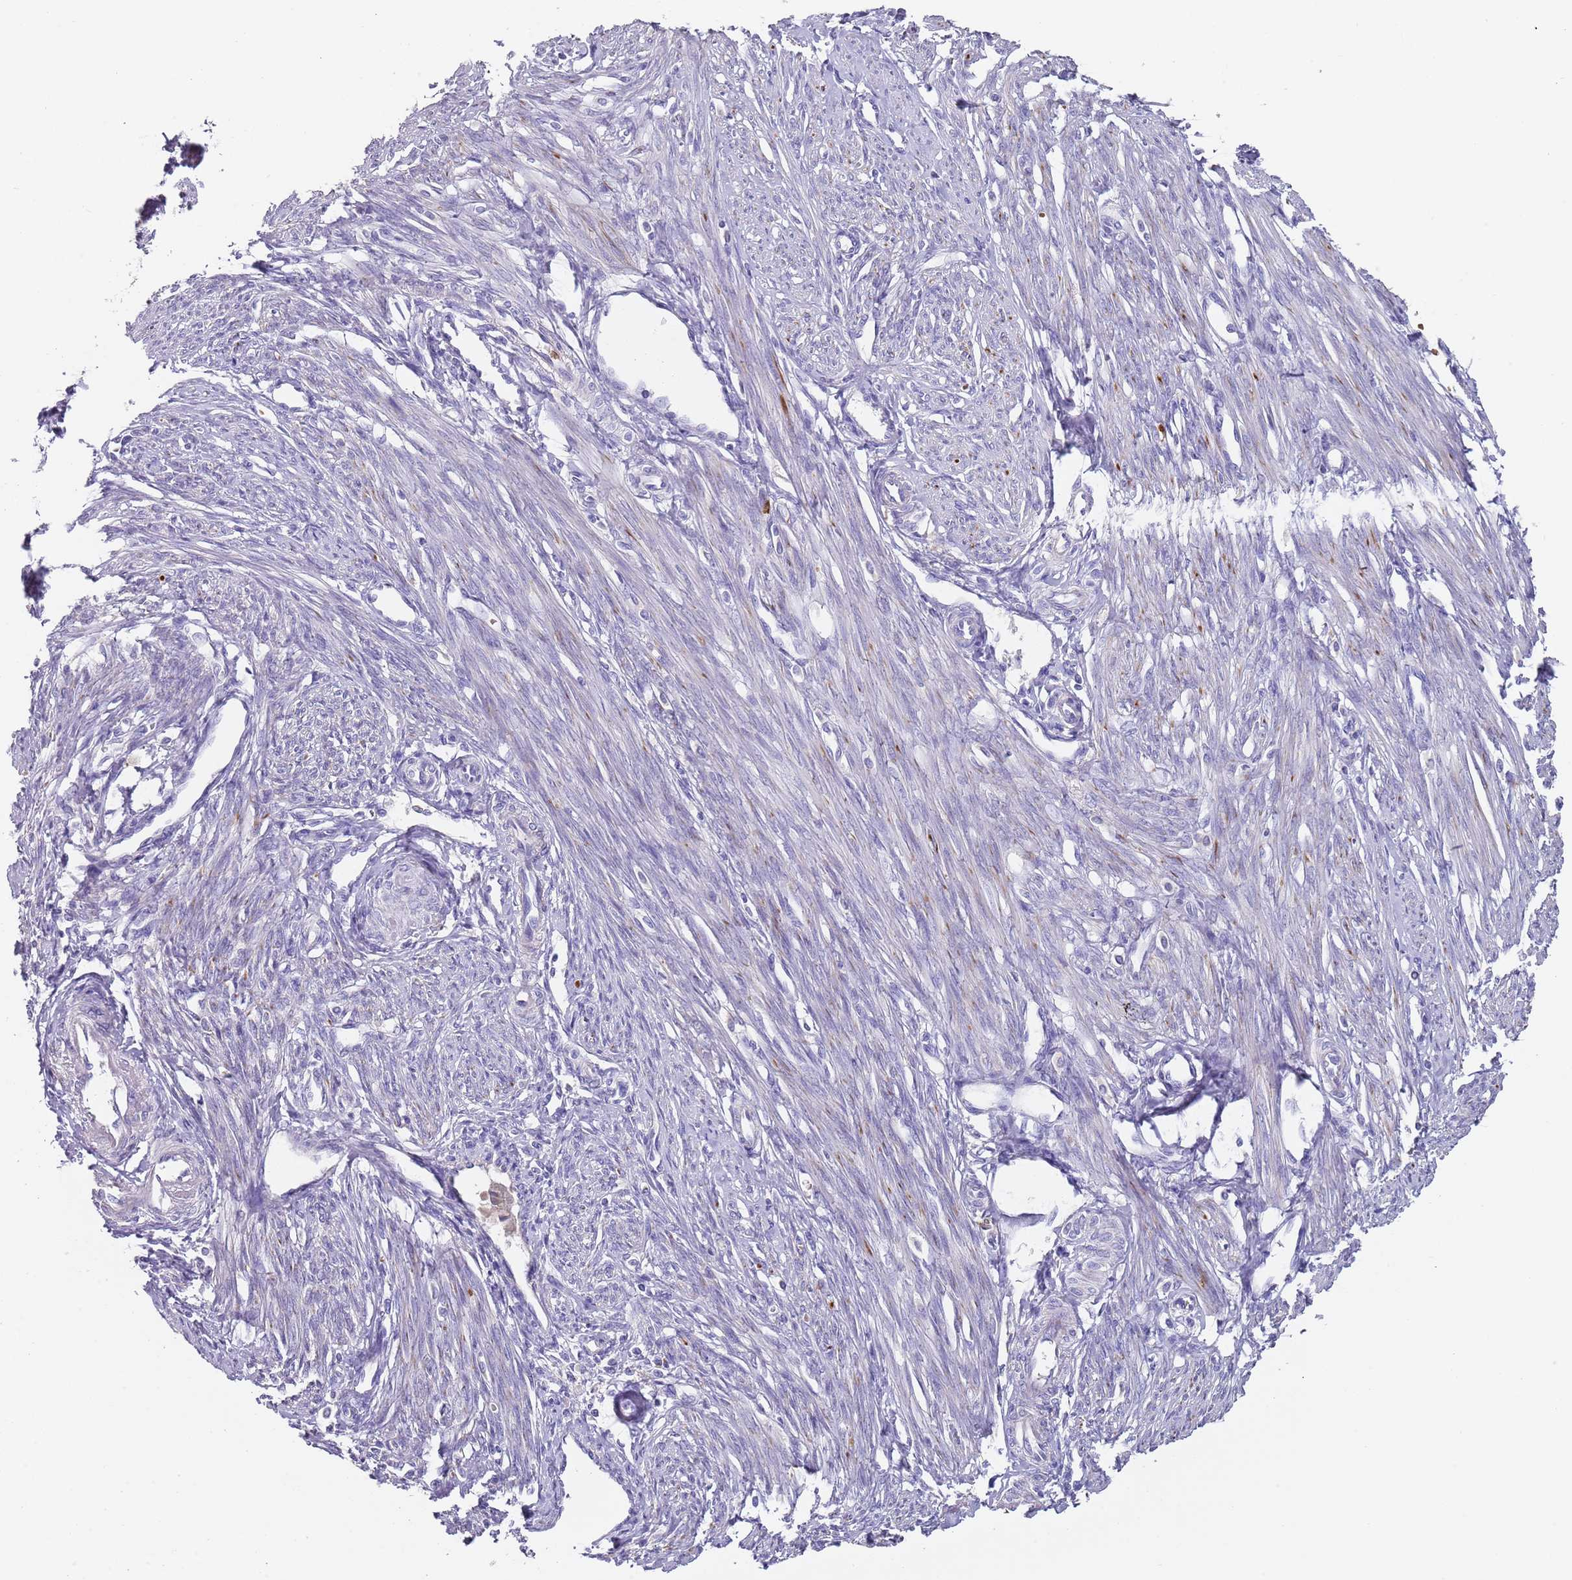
{"staining": {"intensity": "negative", "quantity": "none", "location": "none"}, "tissue": "endometrium", "cell_type": "Cells in endometrial stroma", "image_type": "normal", "snomed": [{"axis": "morphology", "description": "Normal tissue, NOS"}, {"axis": "topography", "description": "Endometrium"}], "caption": "Immunohistochemistry (IHC) image of unremarkable endometrium: human endometrium stained with DAB shows no significant protein expression in cells in endometrial stroma.", "gene": "TMEM251", "patient": {"sex": "female", "age": 56}}